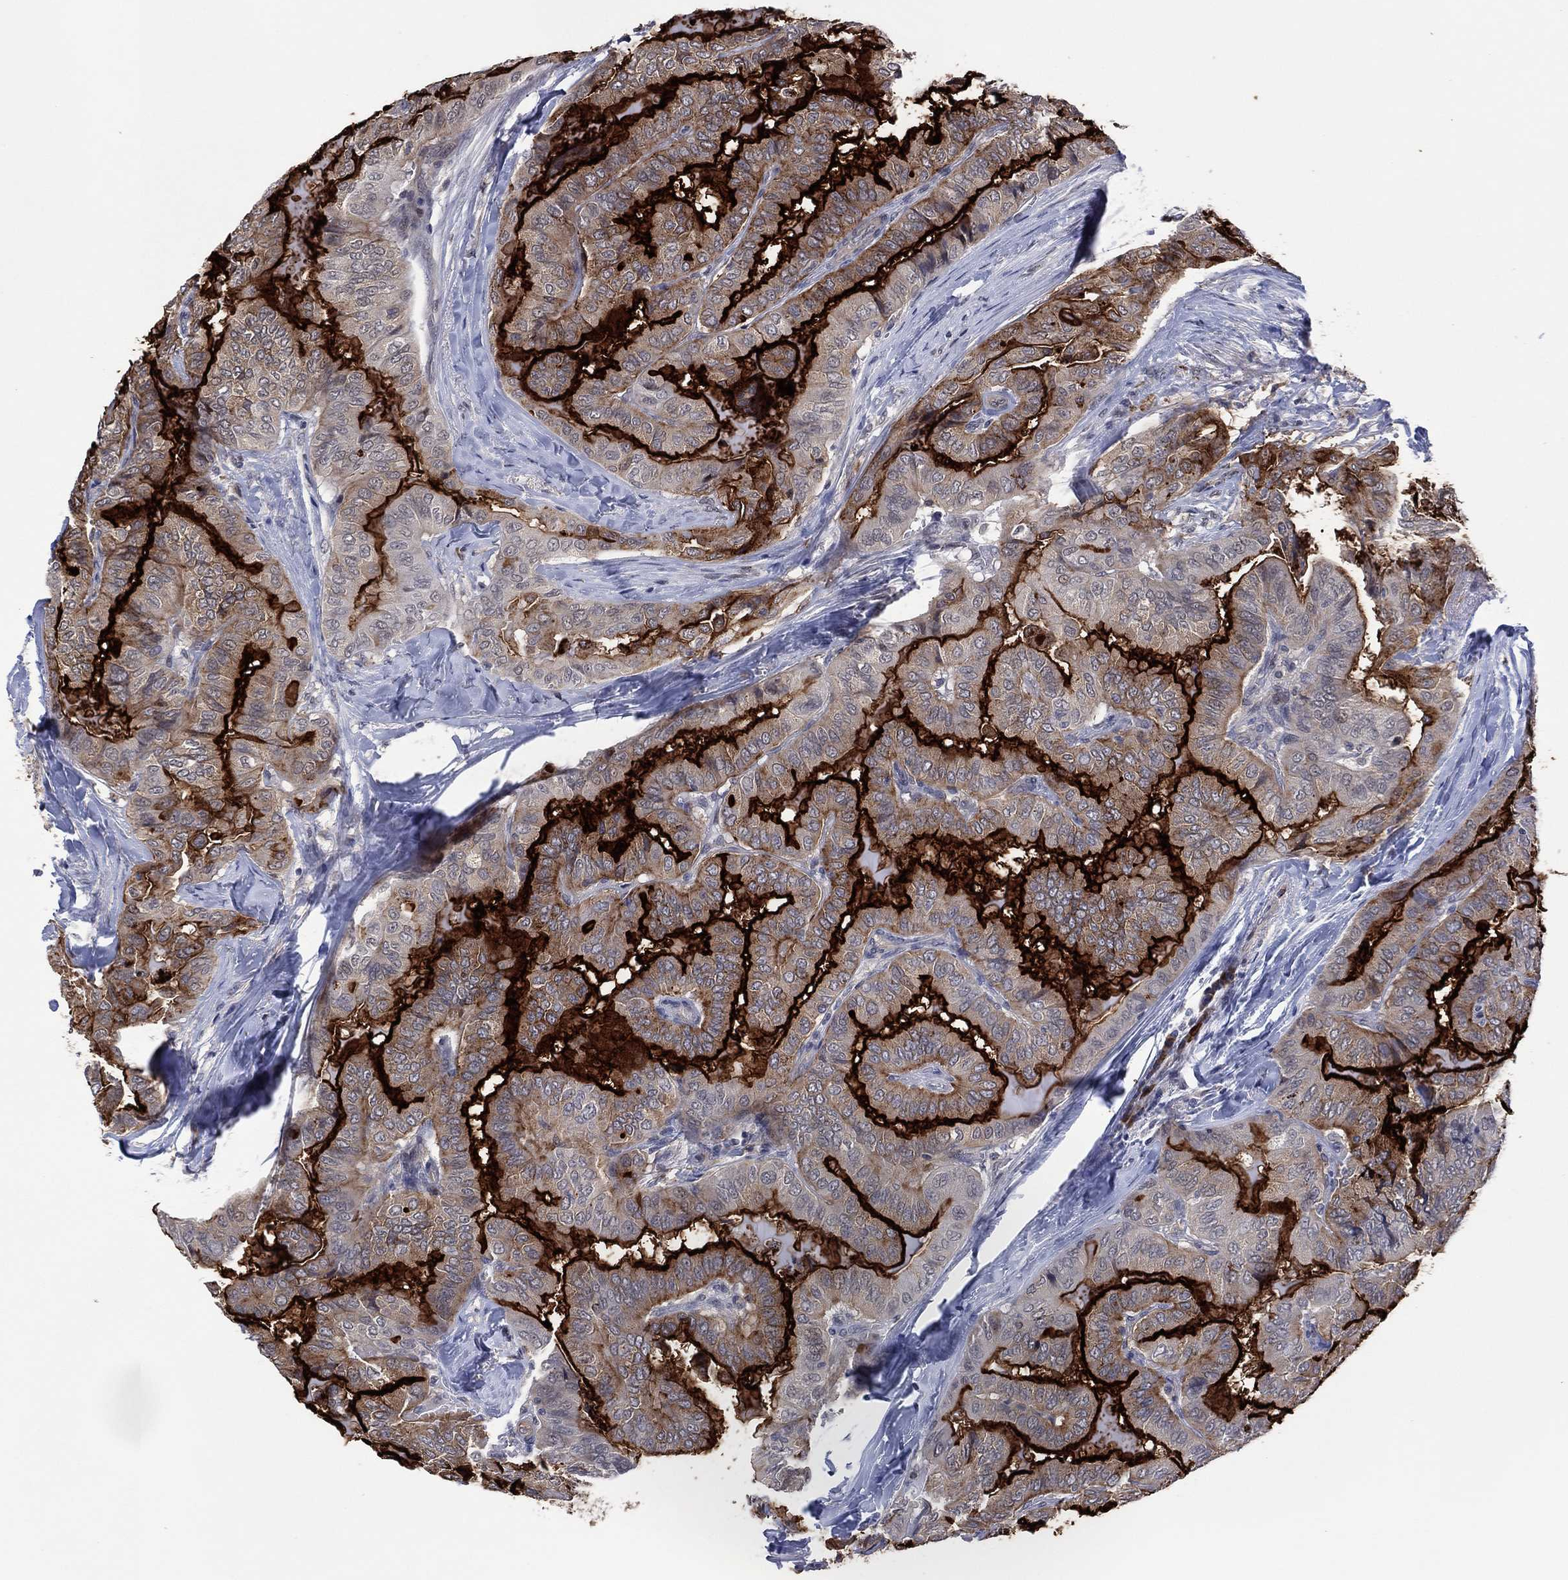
{"staining": {"intensity": "strong", "quantity": "25%-75%", "location": "cytoplasmic/membranous"}, "tissue": "thyroid cancer", "cell_type": "Tumor cells", "image_type": "cancer", "snomed": [{"axis": "morphology", "description": "Papillary adenocarcinoma, NOS"}, {"axis": "topography", "description": "Thyroid gland"}], "caption": "Strong cytoplasmic/membranous expression for a protein is present in about 25%-75% of tumor cells of thyroid cancer using IHC.", "gene": "DPP4", "patient": {"sex": "female", "age": 68}}